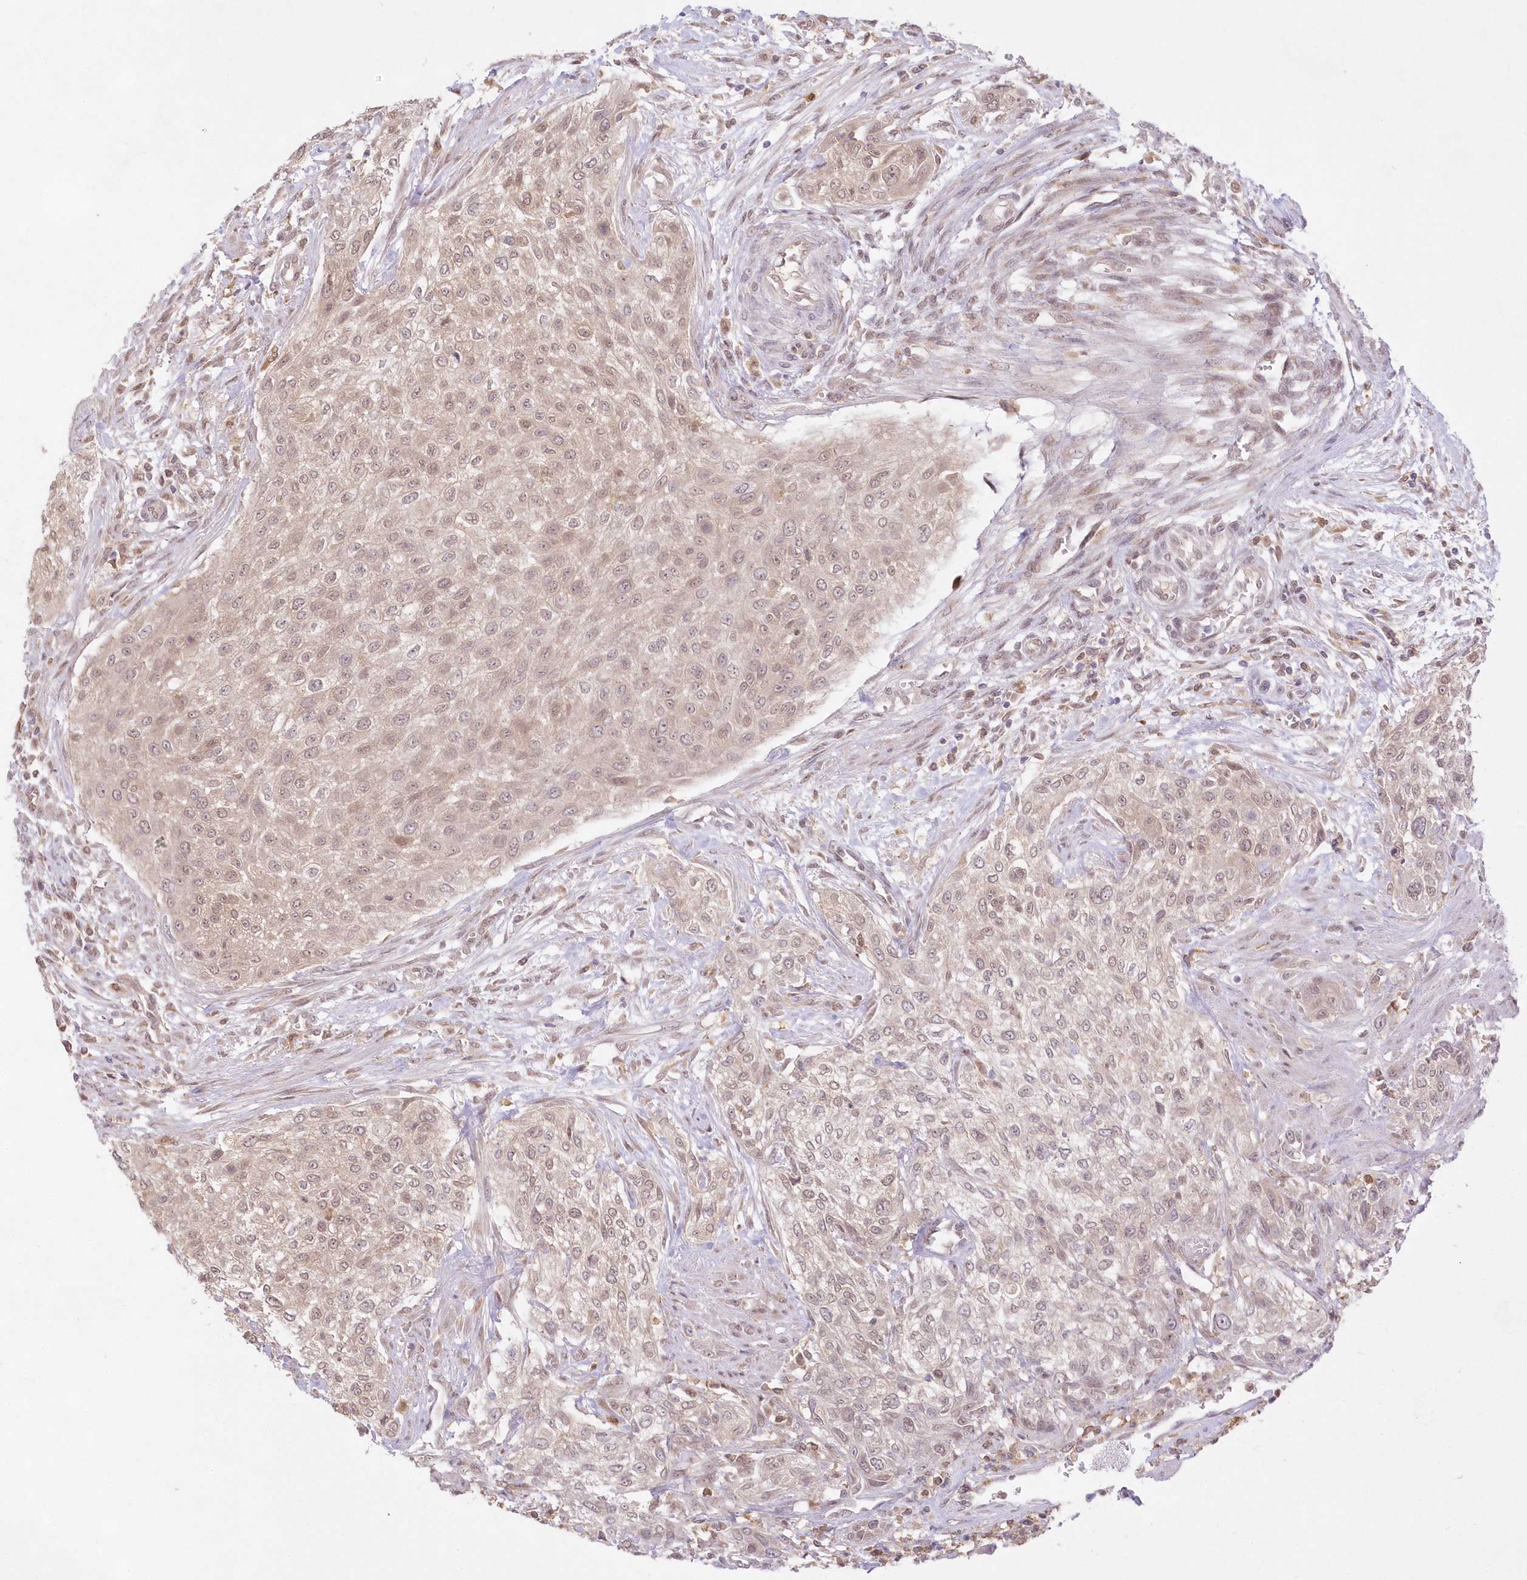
{"staining": {"intensity": "weak", "quantity": ">75%", "location": "cytoplasmic/membranous,nuclear"}, "tissue": "urothelial cancer", "cell_type": "Tumor cells", "image_type": "cancer", "snomed": [{"axis": "morphology", "description": "Urothelial carcinoma, High grade"}, {"axis": "topography", "description": "Urinary bladder"}], "caption": "Approximately >75% of tumor cells in high-grade urothelial carcinoma exhibit weak cytoplasmic/membranous and nuclear protein expression as visualized by brown immunohistochemical staining.", "gene": "RNPEP", "patient": {"sex": "male", "age": 35}}